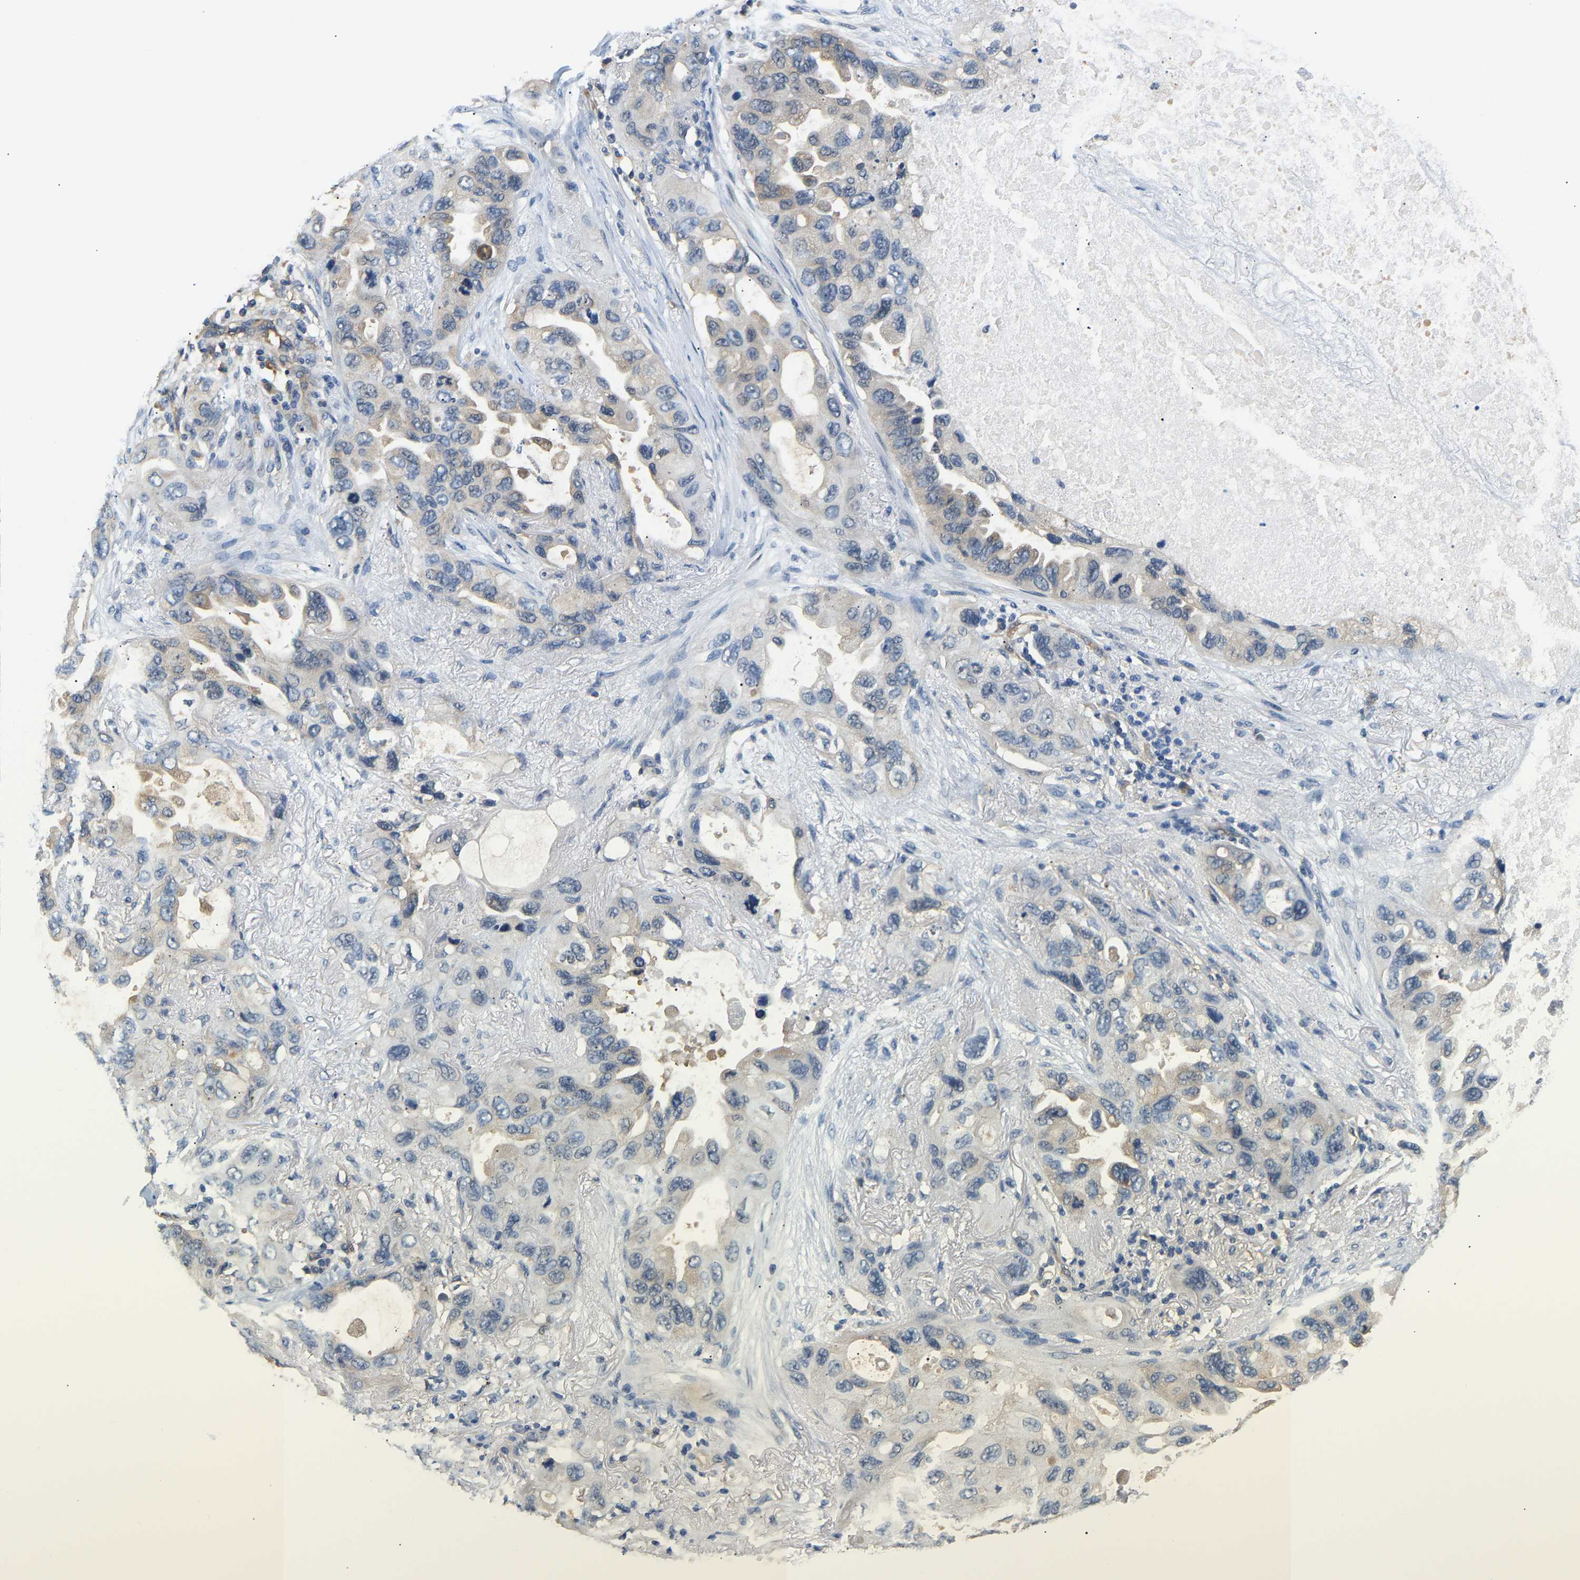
{"staining": {"intensity": "weak", "quantity": "<25%", "location": "cytoplasmic/membranous"}, "tissue": "lung cancer", "cell_type": "Tumor cells", "image_type": "cancer", "snomed": [{"axis": "morphology", "description": "Squamous cell carcinoma, NOS"}, {"axis": "topography", "description": "Lung"}], "caption": "Immunohistochemical staining of human lung cancer (squamous cell carcinoma) displays no significant expression in tumor cells. (DAB (3,3'-diaminobenzidine) immunohistochemistry (IHC) with hematoxylin counter stain).", "gene": "ARHGEF12", "patient": {"sex": "female", "age": 73}}